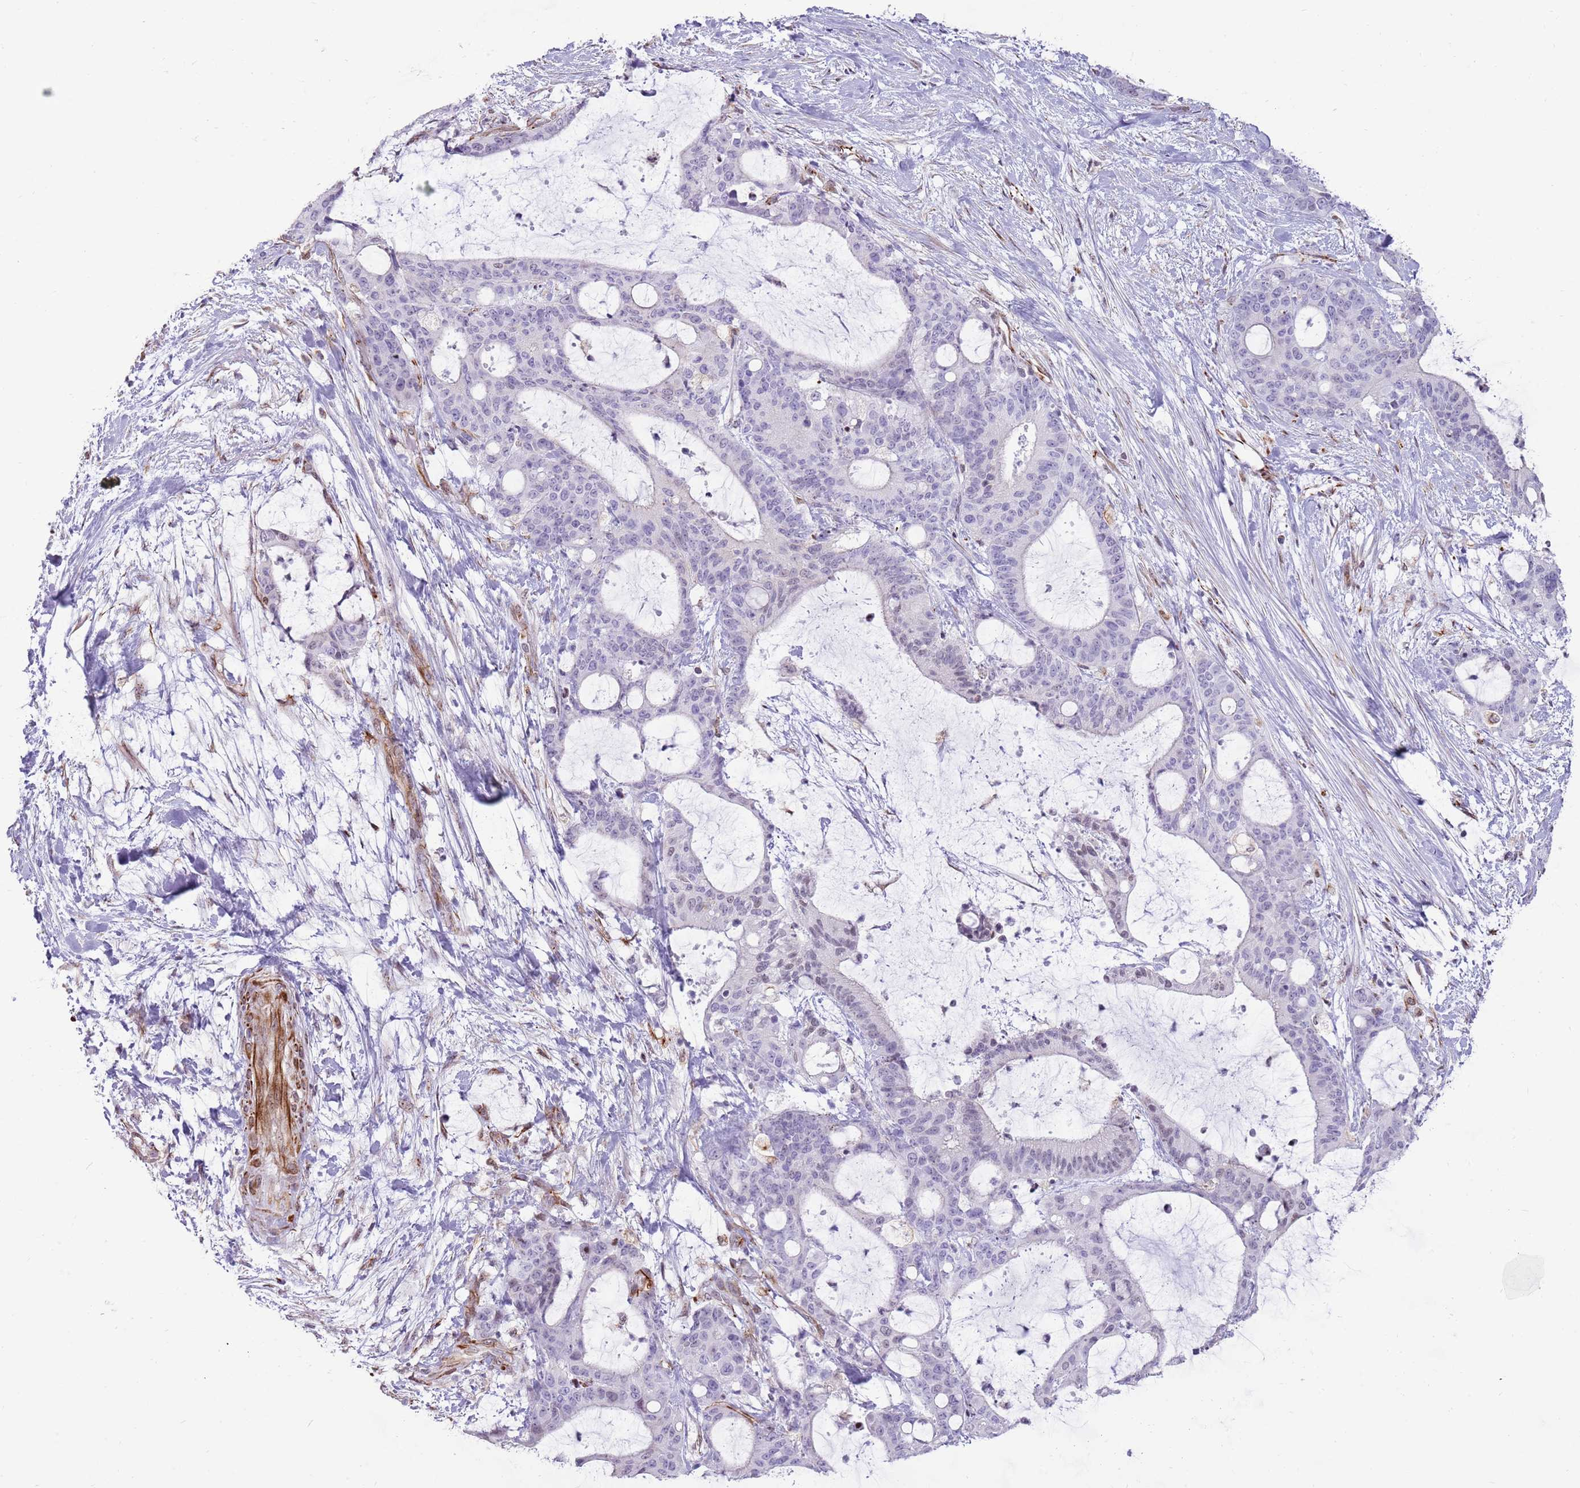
{"staining": {"intensity": "negative", "quantity": "none", "location": "none"}, "tissue": "liver cancer", "cell_type": "Tumor cells", "image_type": "cancer", "snomed": [{"axis": "morphology", "description": "Normal tissue, NOS"}, {"axis": "morphology", "description": "Cholangiocarcinoma"}, {"axis": "topography", "description": "Liver"}, {"axis": "topography", "description": "Peripheral nerve tissue"}], "caption": "The image demonstrates no significant staining in tumor cells of cholangiocarcinoma (liver). (Immunohistochemistry (ihc), brightfield microscopy, high magnification).", "gene": "NBPF3", "patient": {"sex": "female", "age": 73}}